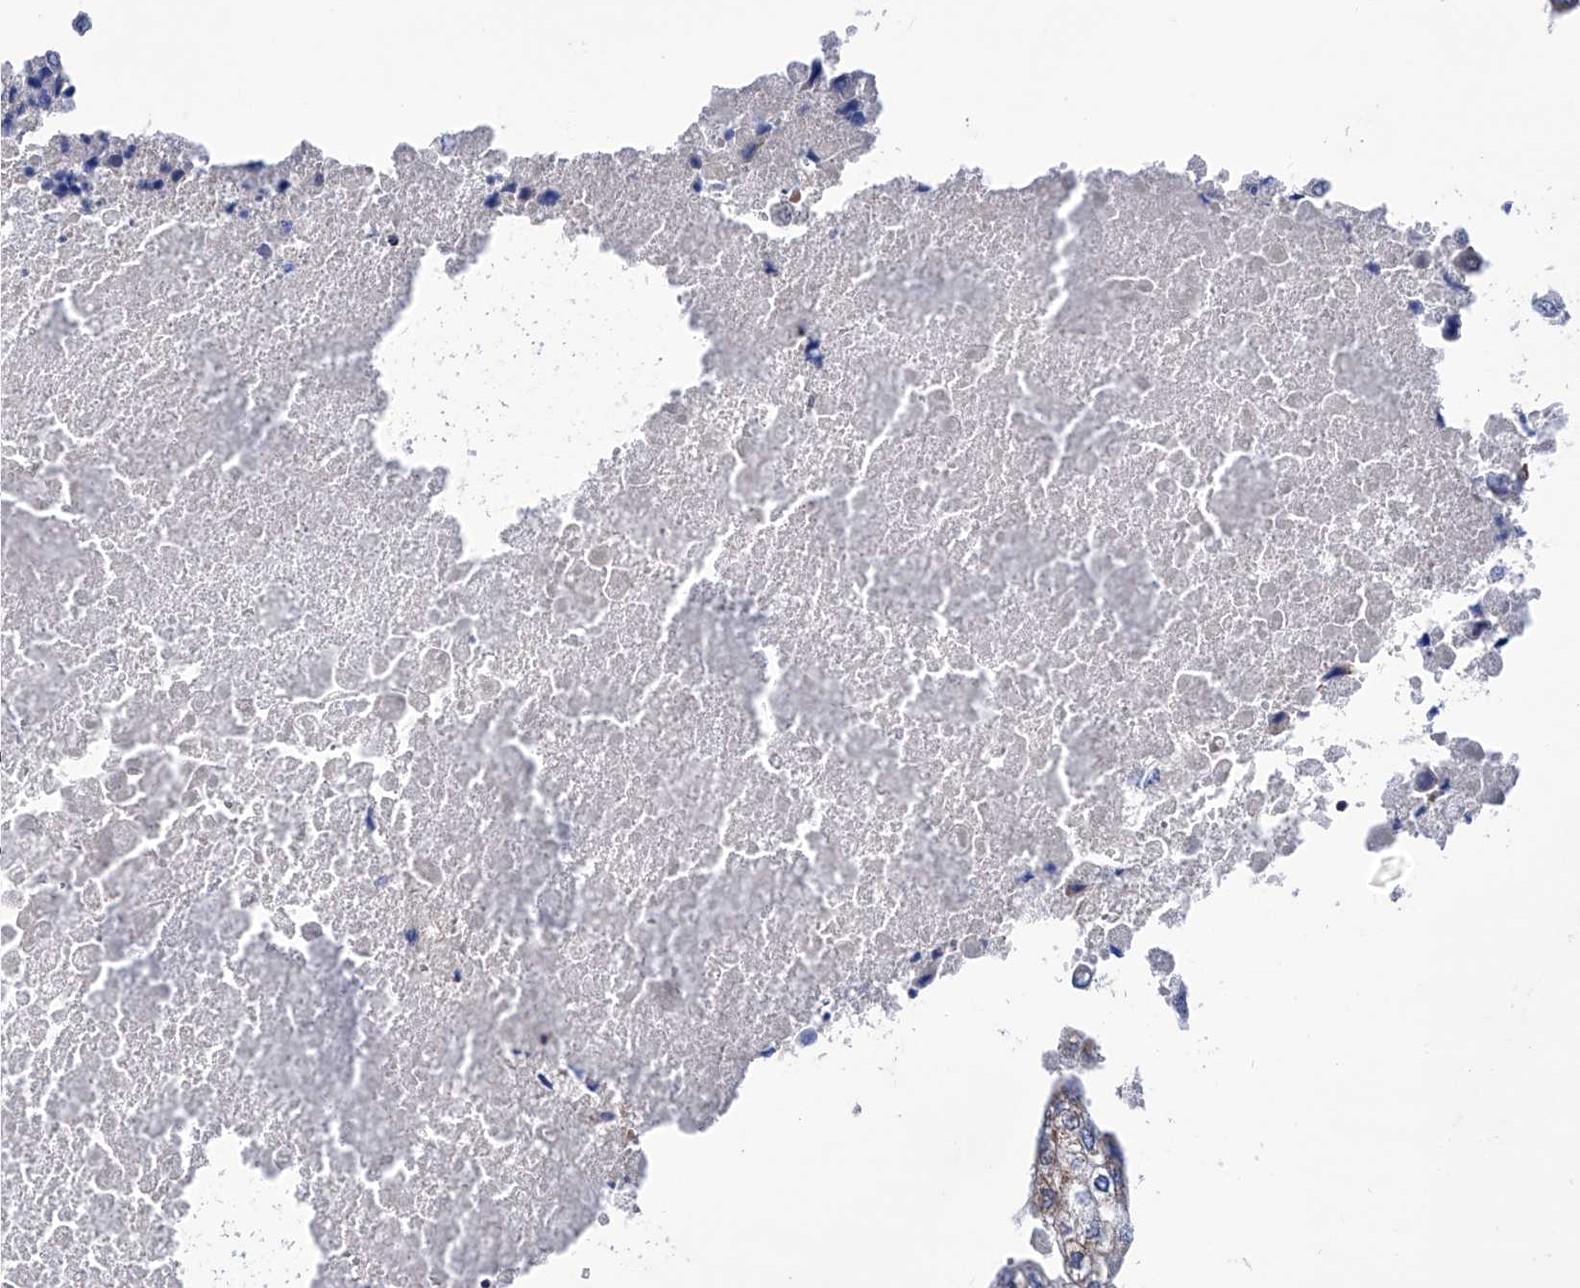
{"staining": {"intensity": "weak", "quantity": "<25%", "location": "cytoplasmic/membranous"}, "tissue": "urothelial cancer", "cell_type": "Tumor cells", "image_type": "cancer", "snomed": [{"axis": "morphology", "description": "Urothelial carcinoma, High grade"}, {"axis": "topography", "description": "Urinary bladder"}], "caption": "The immunohistochemistry (IHC) photomicrograph has no significant staining in tumor cells of high-grade urothelial carcinoma tissue. The staining was performed using DAB (3,3'-diaminobenzidine) to visualize the protein expression in brown, while the nuclei were stained in blue with hematoxylin (Magnification: 20x).", "gene": "SRBD1", "patient": {"sex": "male", "age": 64}}